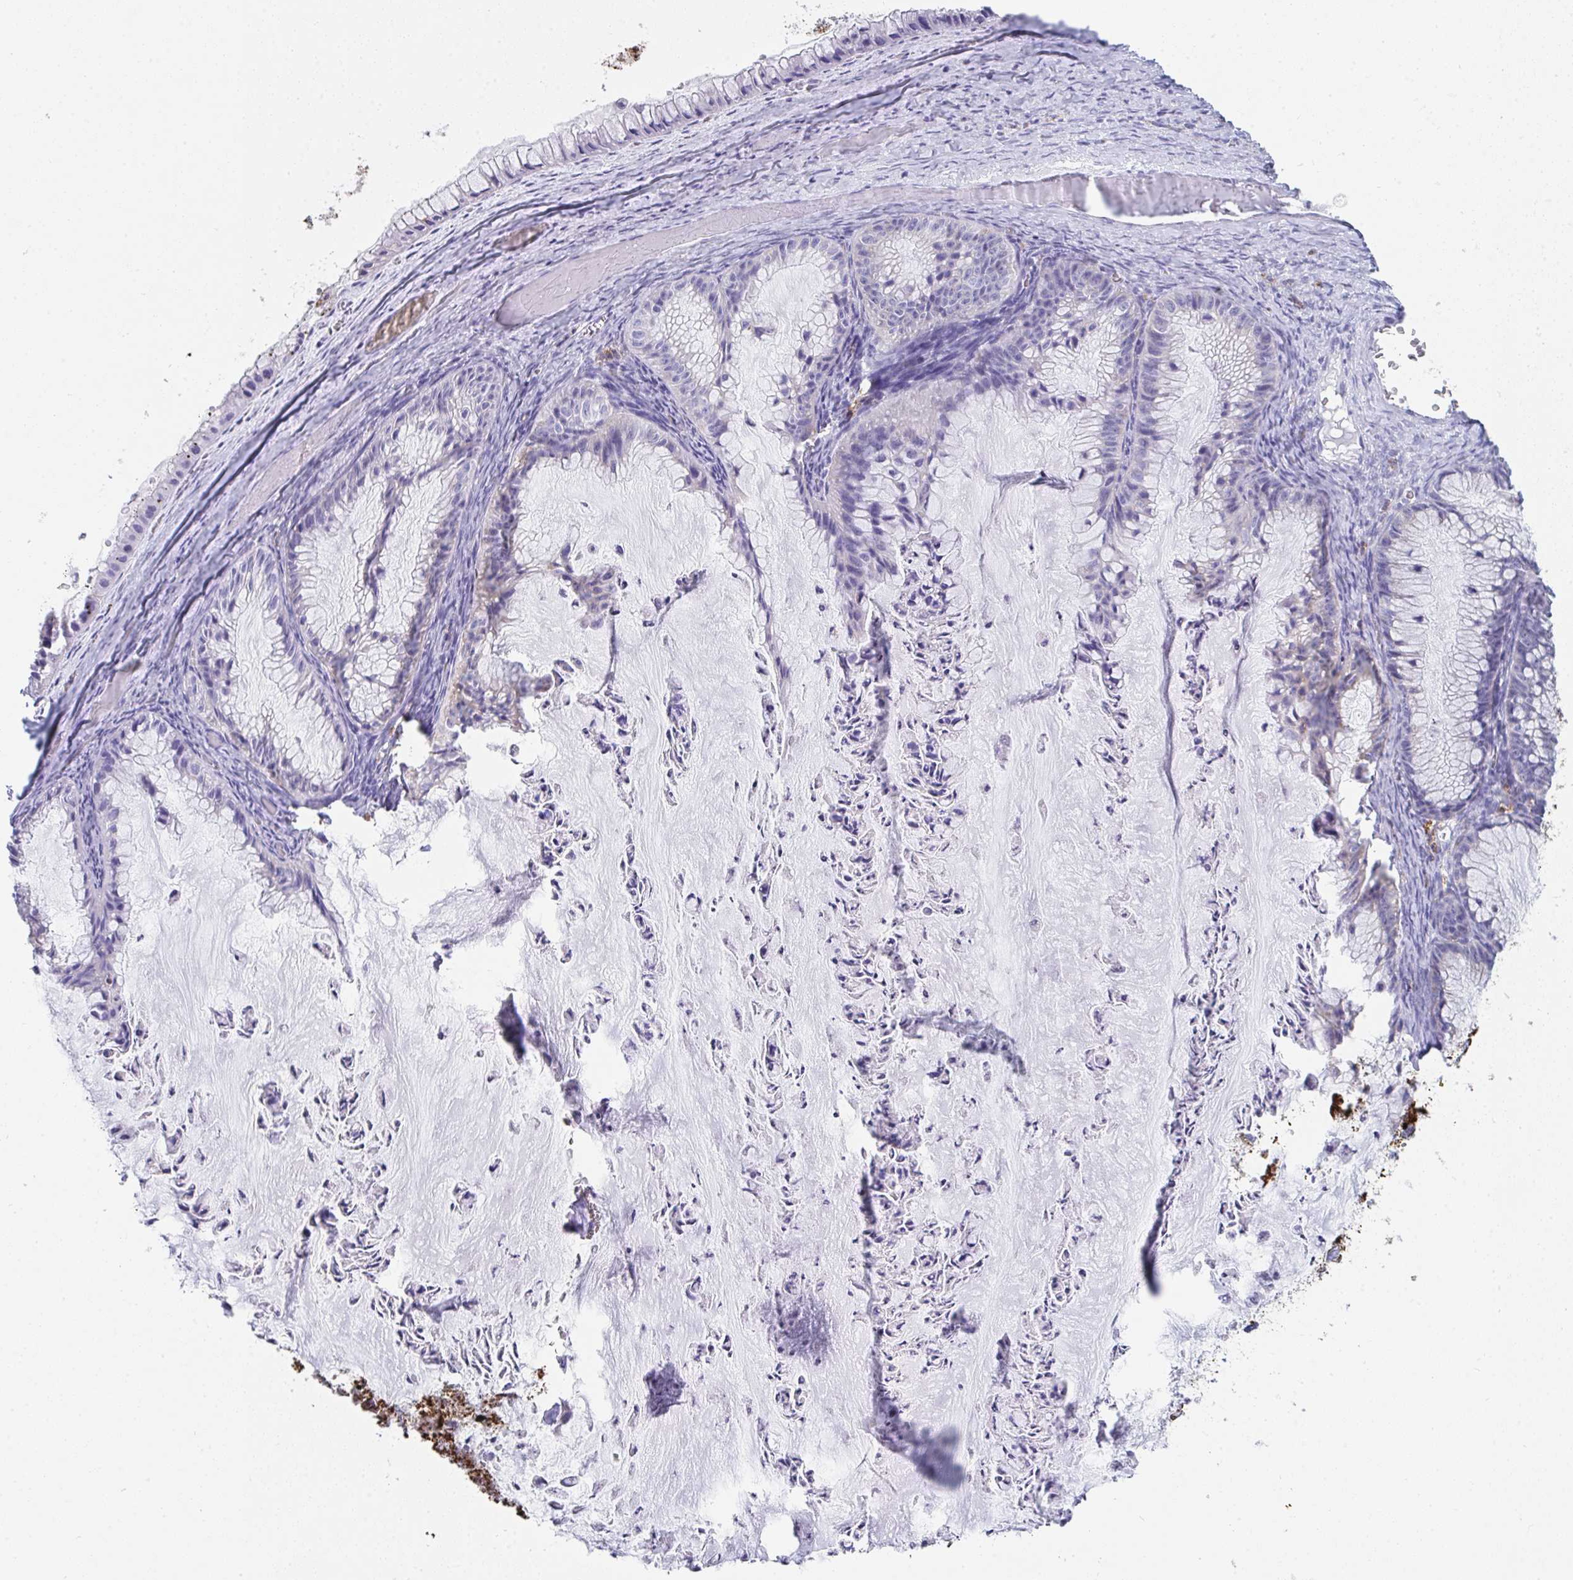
{"staining": {"intensity": "negative", "quantity": "none", "location": "none"}, "tissue": "ovarian cancer", "cell_type": "Tumor cells", "image_type": "cancer", "snomed": [{"axis": "morphology", "description": "Cystadenocarcinoma, mucinous, NOS"}, {"axis": "topography", "description": "Ovary"}], "caption": "This is an IHC photomicrograph of ovarian cancer. There is no positivity in tumor cells.", "gene": "AIFM1", "patient": {"sex": "female", "age": 72}}